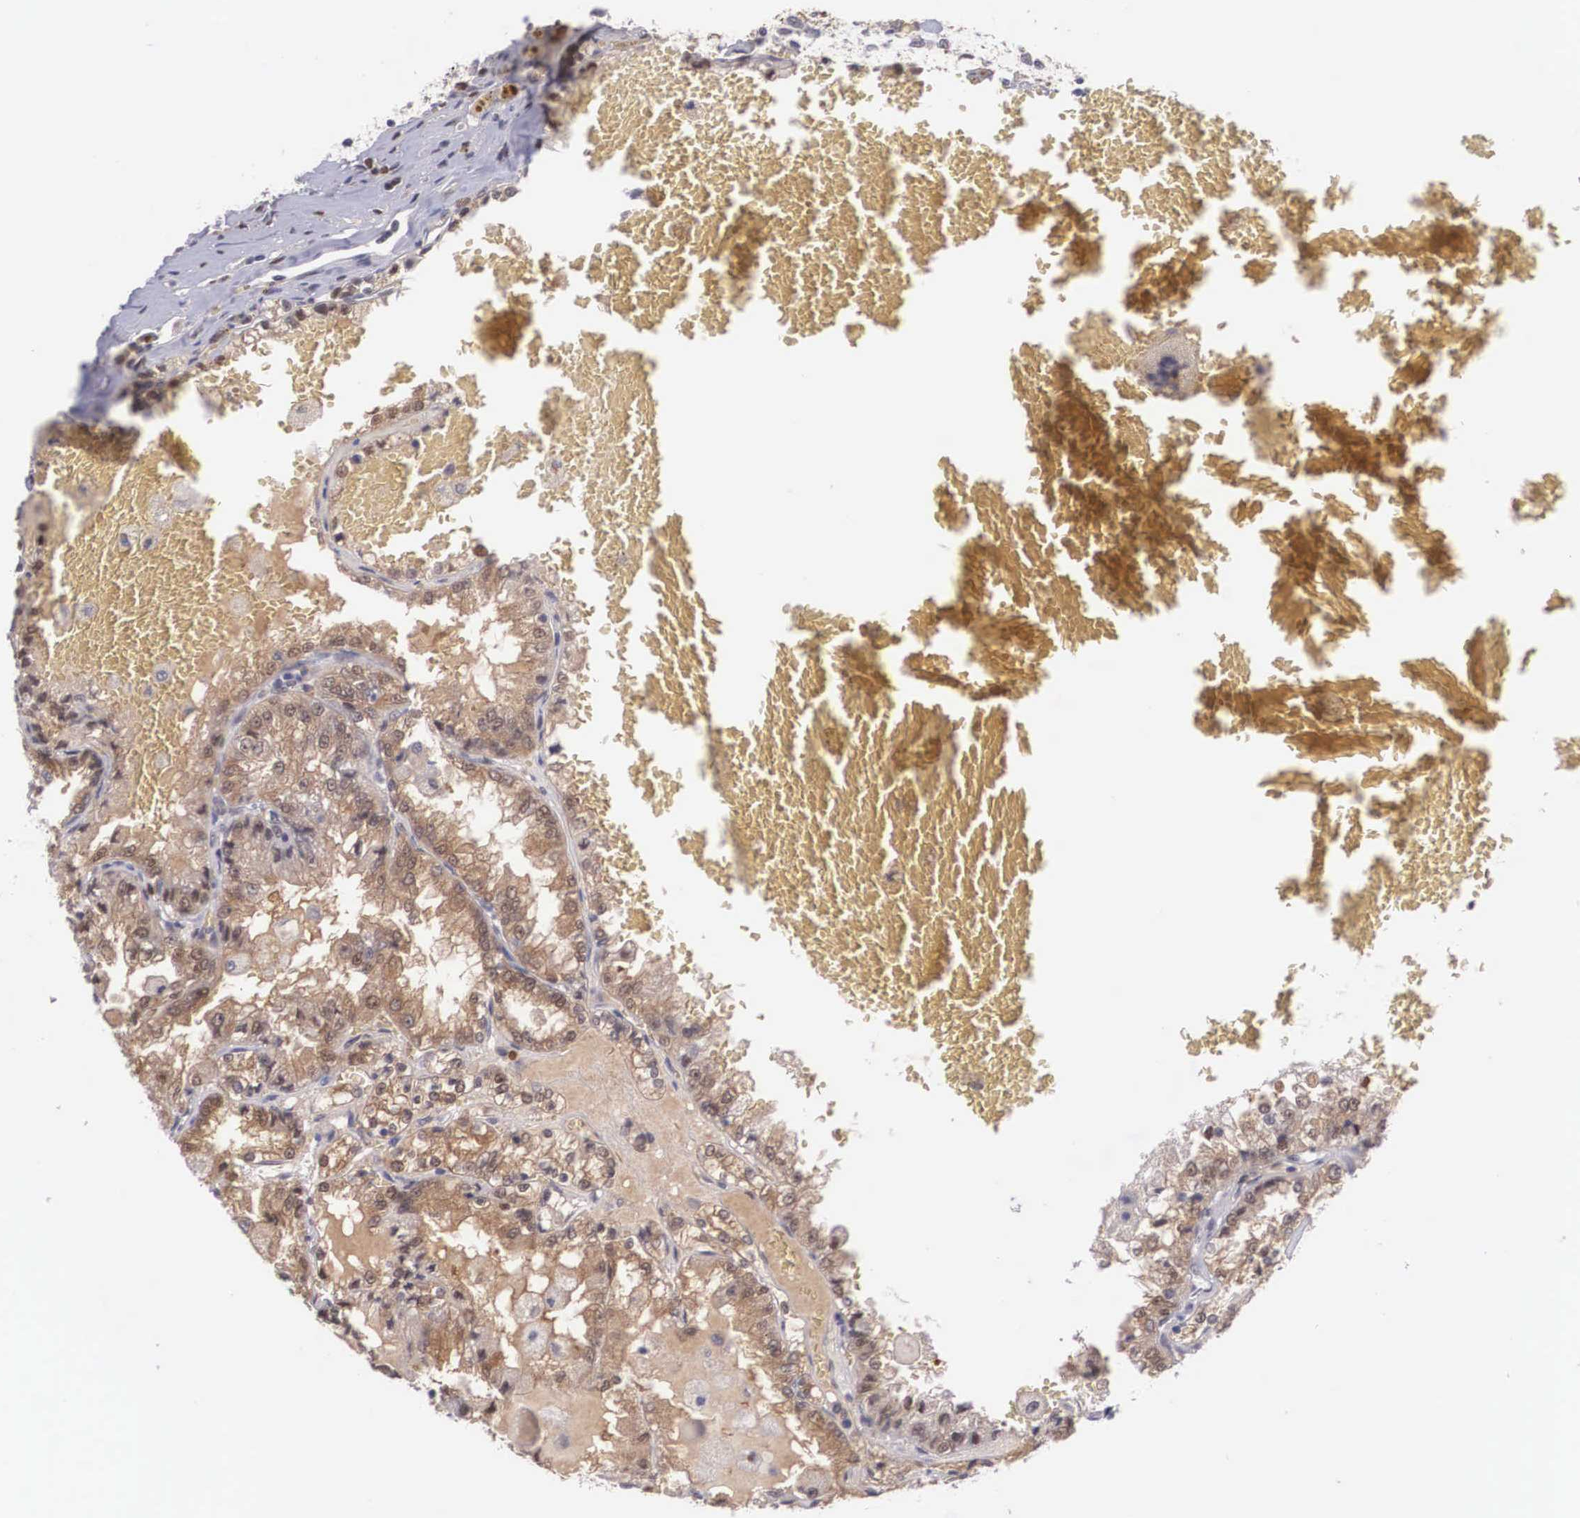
{"staining": {"intensity": "moderate", "quantity": ">75%", "location": "cytoplasmic/membranous,nuclear"}, "tissue": "renal cancer", "cell_type": "Tumor cells", "image_type": "cancer", "snomed": [{"axis": "morphology", "description": "Adenocarcinoma, NOS"}, {"axis": "topography", "description": "Kidney"}], "caption": "About >75% of tumor cells in adenocarcinoma (renal) show moderate cytoplasmic/membranous and nuclear protein positivity as visualized by brown immunohistochemical staining.", "gene": "NINL", "patient": {"sex": "female", "age": 56}}